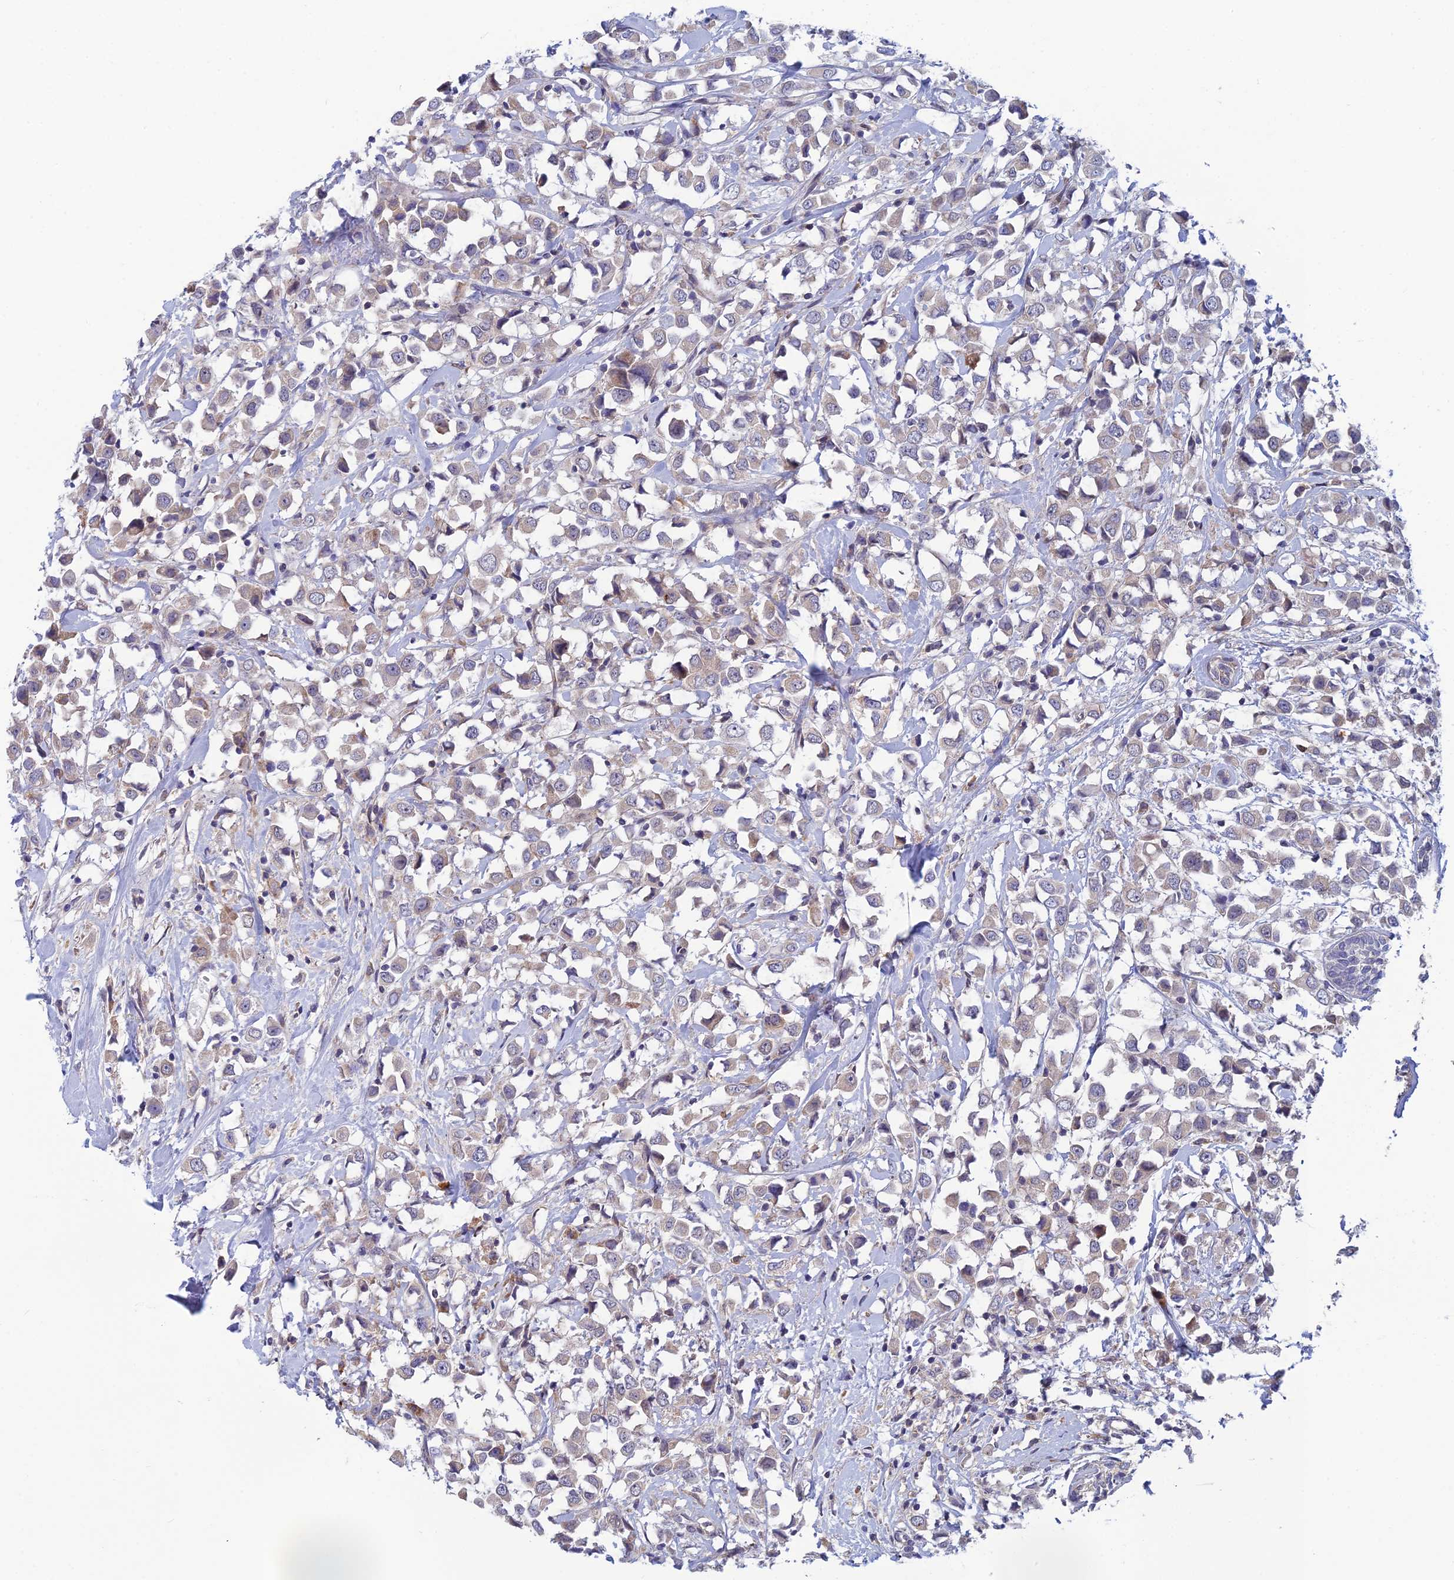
{"staining": {"intensity": "weak", "quantity": "<25%", "location": "cytoplasmic/membranous"}, "tissue": "breast cancer", "cell_type": "Tumor cells", "image_type": "cancer", "snomed": [{"axis": "morphology", "description": "Duct carcinoma"}, {"axis": "topography", "description": "Breast"}], "caption": "This histopathology image is of breast infiltrating ductal carcinoma stained with immunohistochemistry (IHC) to label a protein in brown with the nuclei are counter-stained blue. There is no staining in tumor cells.", "gene": "SRA1", "patient": {"sex": "female", "age": 61}}